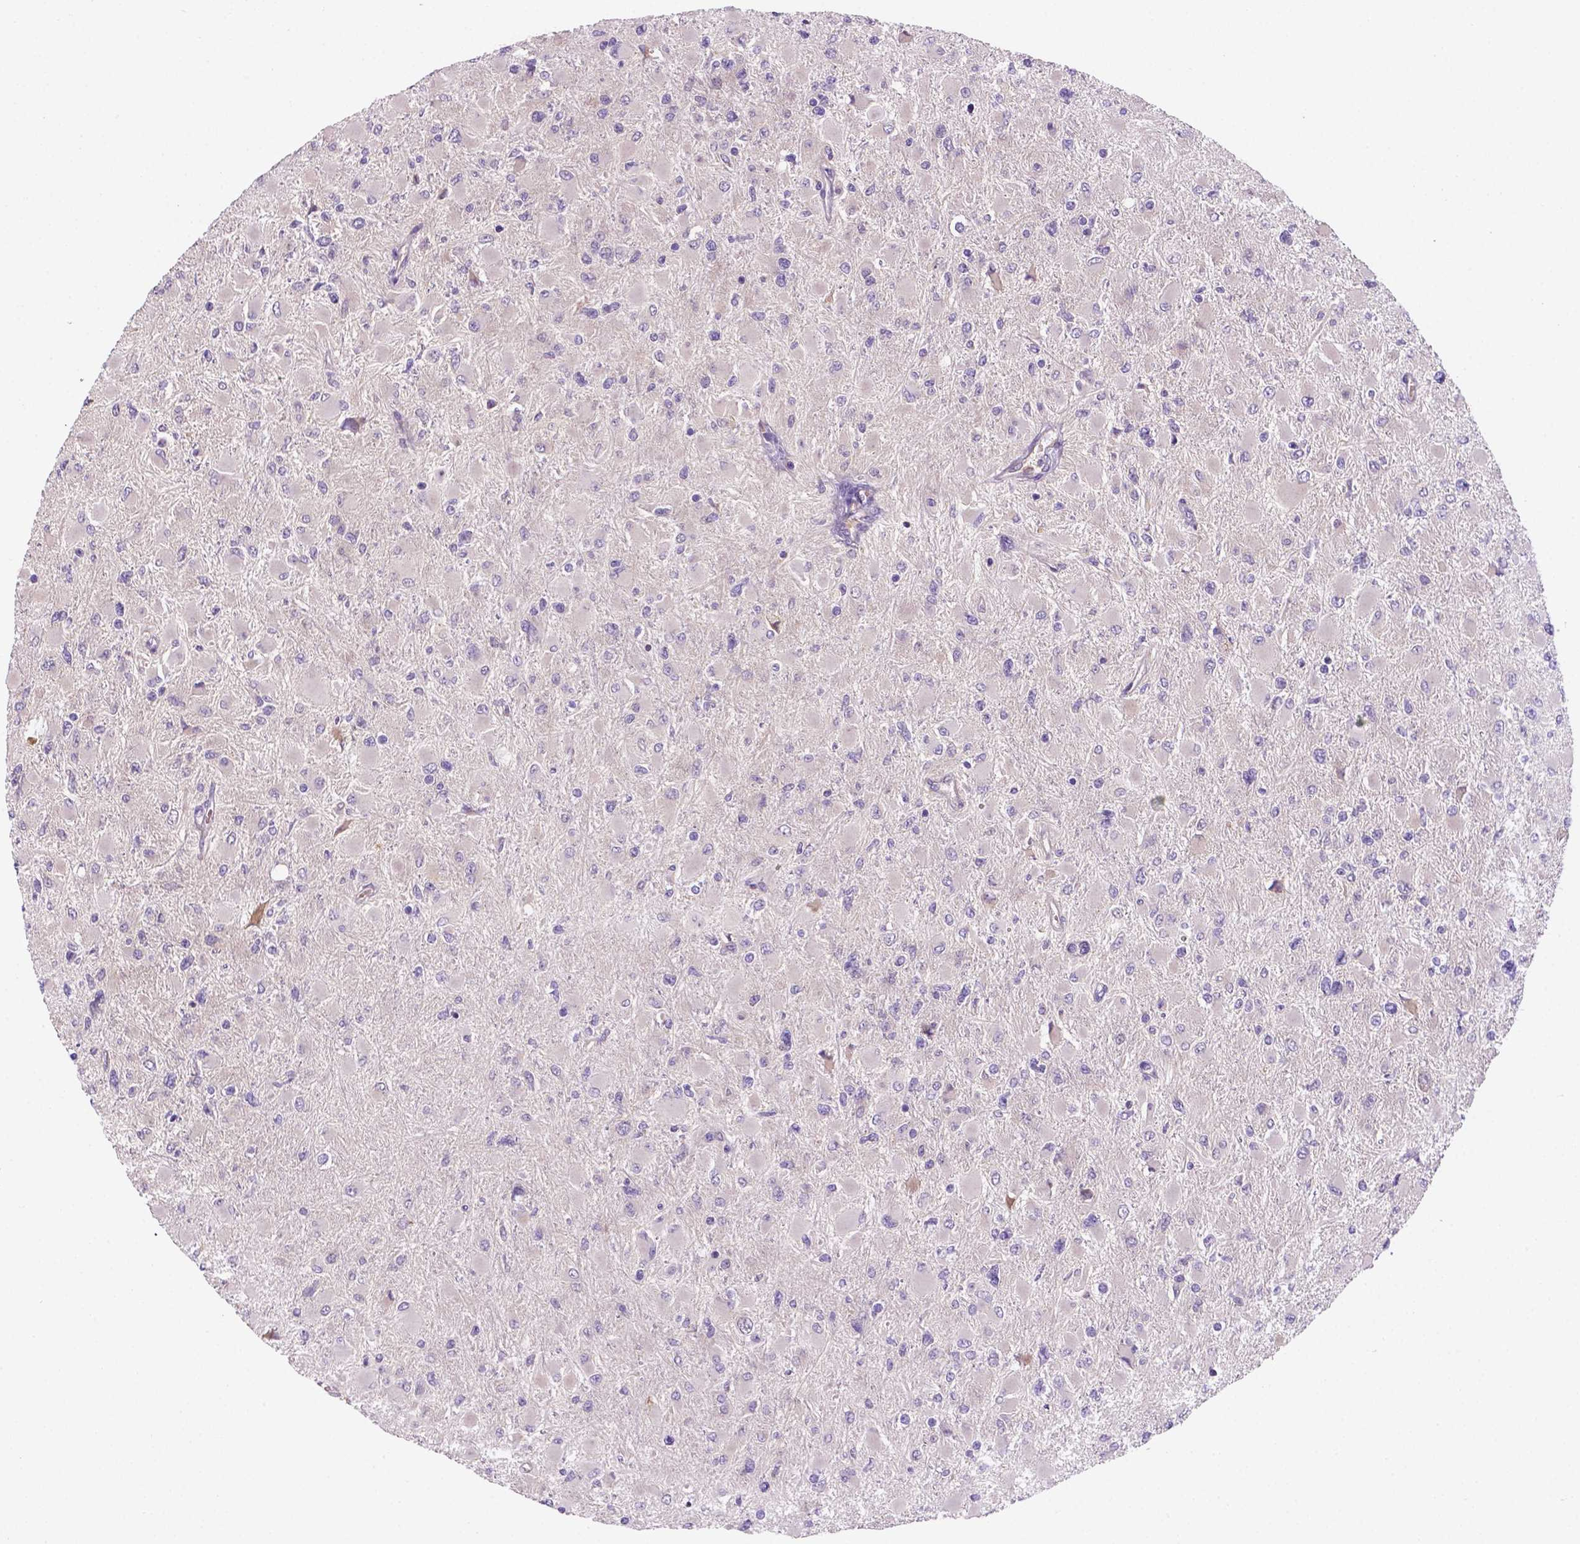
{"staining": {"intensity": "negative", "quantity": "none", "location": "none"}, "tissue": "glioma", "cell_type": "Tumor cells", "image_type": "cancer", "snomed": [{"axis": "morphology", "description": "Glioma, malignant, High grade"}, {"axis": "topography", "description": "Cerebral cortex"}], "caption": "Micrograph shows no significant protein positivity in tumor cells of glioma.", "gene": "TM4SF20", "patient": {"sex": "female", "age": 36}}